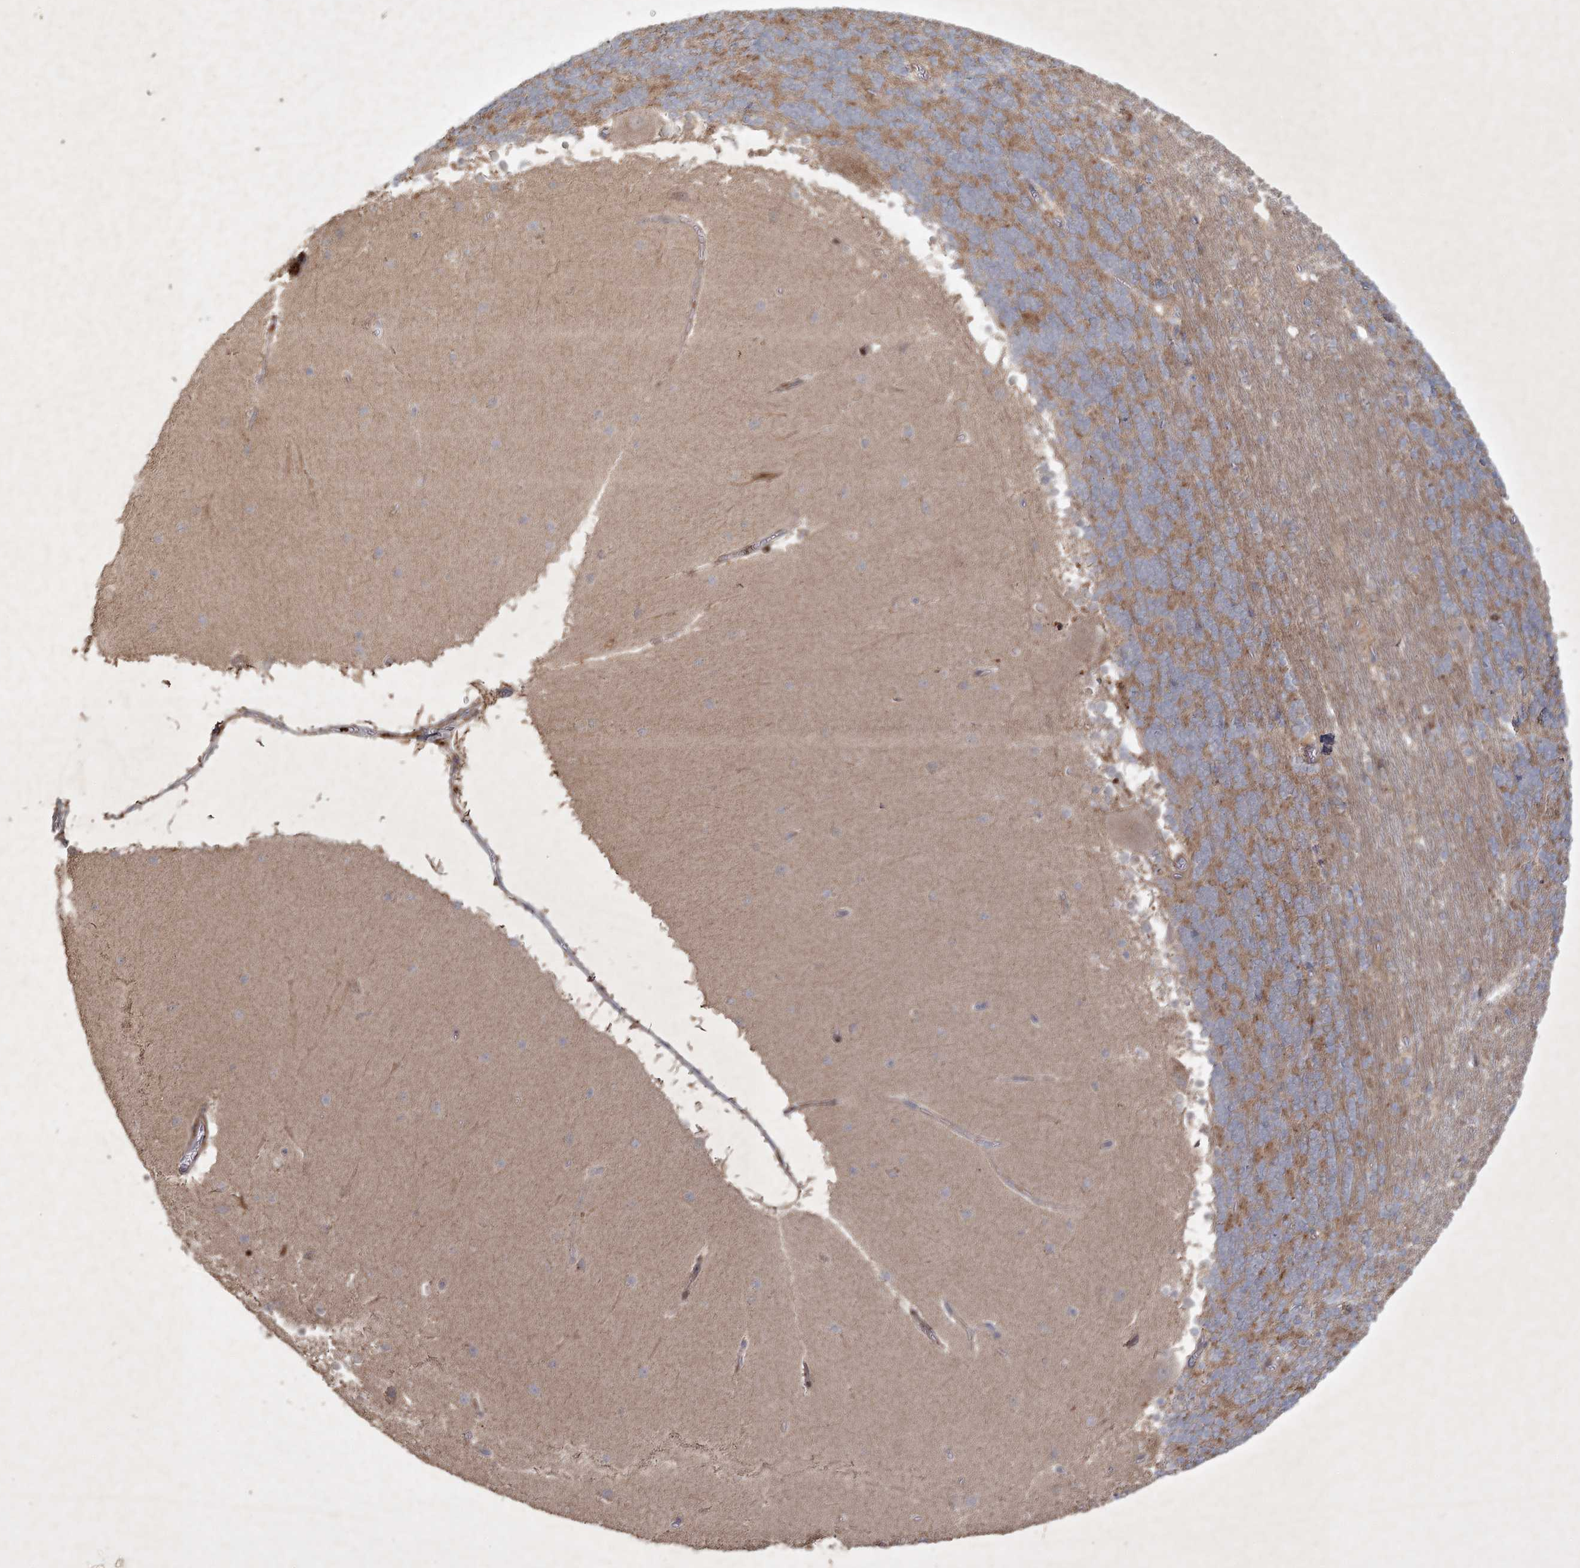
{"staining": {"intensity": "moderate", "quantity": "25%-75%", "location": "cytoplasmic/membranous"}, "tissue": "cerebellum", "cell_type": "Cells in granular layer", "image_type": "normal", "snomed": [{"axis": "morphology", "description": "Normal tissue, NOS"}, {"axis": "topography", "description": "Cerebellum"}], "caption": "Unremarkable cerebellum displays moderate cytoplasmic/membranous staining in approximately 25%-75% of cells in granular layer, visualized by immunohistochemistry. The protein is shown in brown color, while the nuclei are stained blue.", "gene": "KBTBD4", "patient": {"sex": "female", "age": 19}}